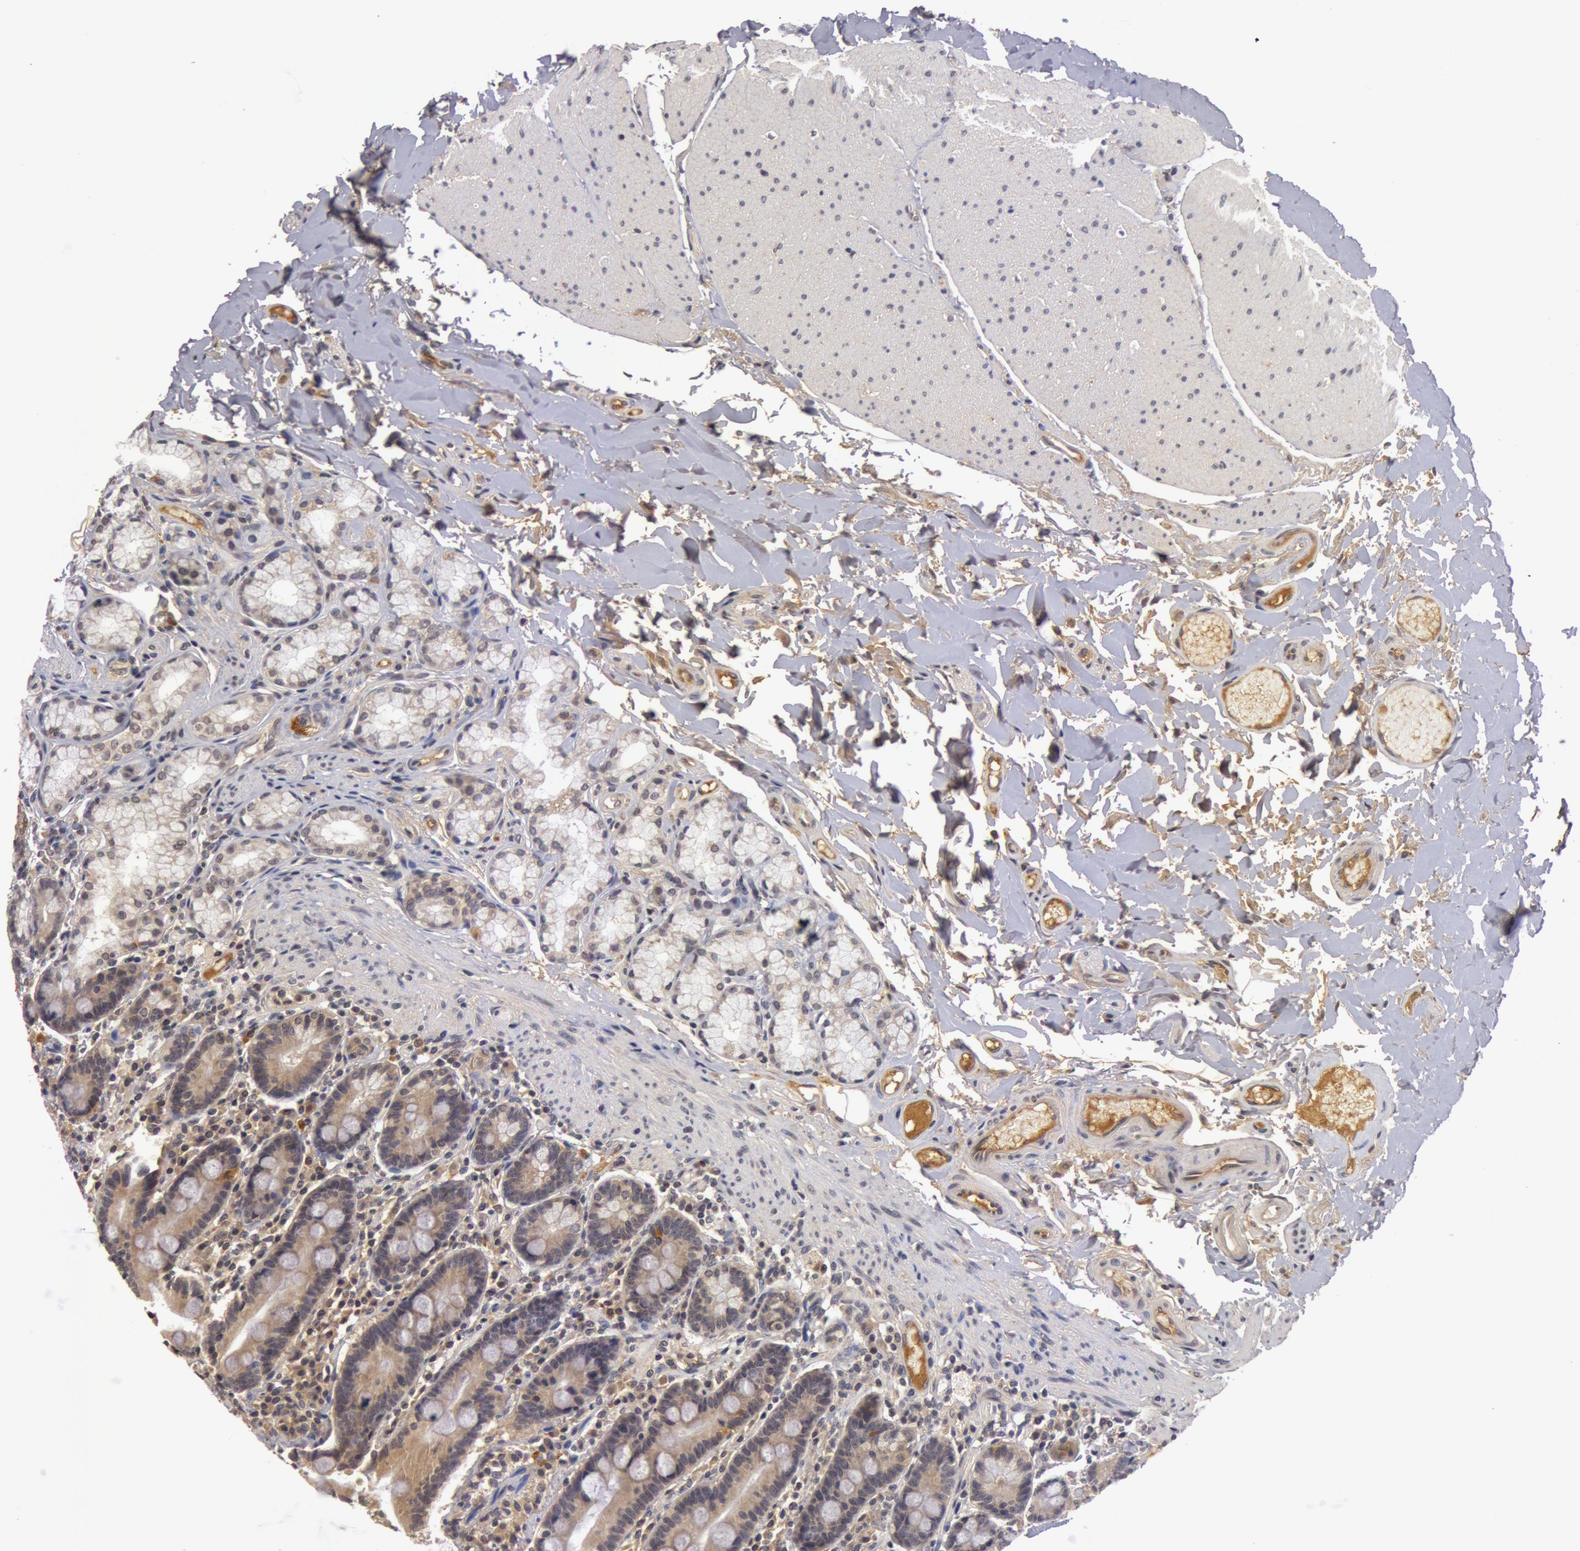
{"staining": {"intensity": "weak", "quantity": ">75%", "location": "cytoplasmic/membranous"}, "tissue": "duodenum", "cell_type": "Glandular cells", "image_type": "normal", "snomed": [{"axis": "morphology", "description": "Normal tissue, NOS"}, {"axis": "topography", "description": "Duodenum"}], "caption": "IHC photomicrograph of benign human duodenum stained for a protein (brown), which reveals low levels of weak cytoplasmic/membranous positivity in approximately >75% of glandular cells.", "gene": "BCHE", "patient": {"sex": "male", "age": 73}}